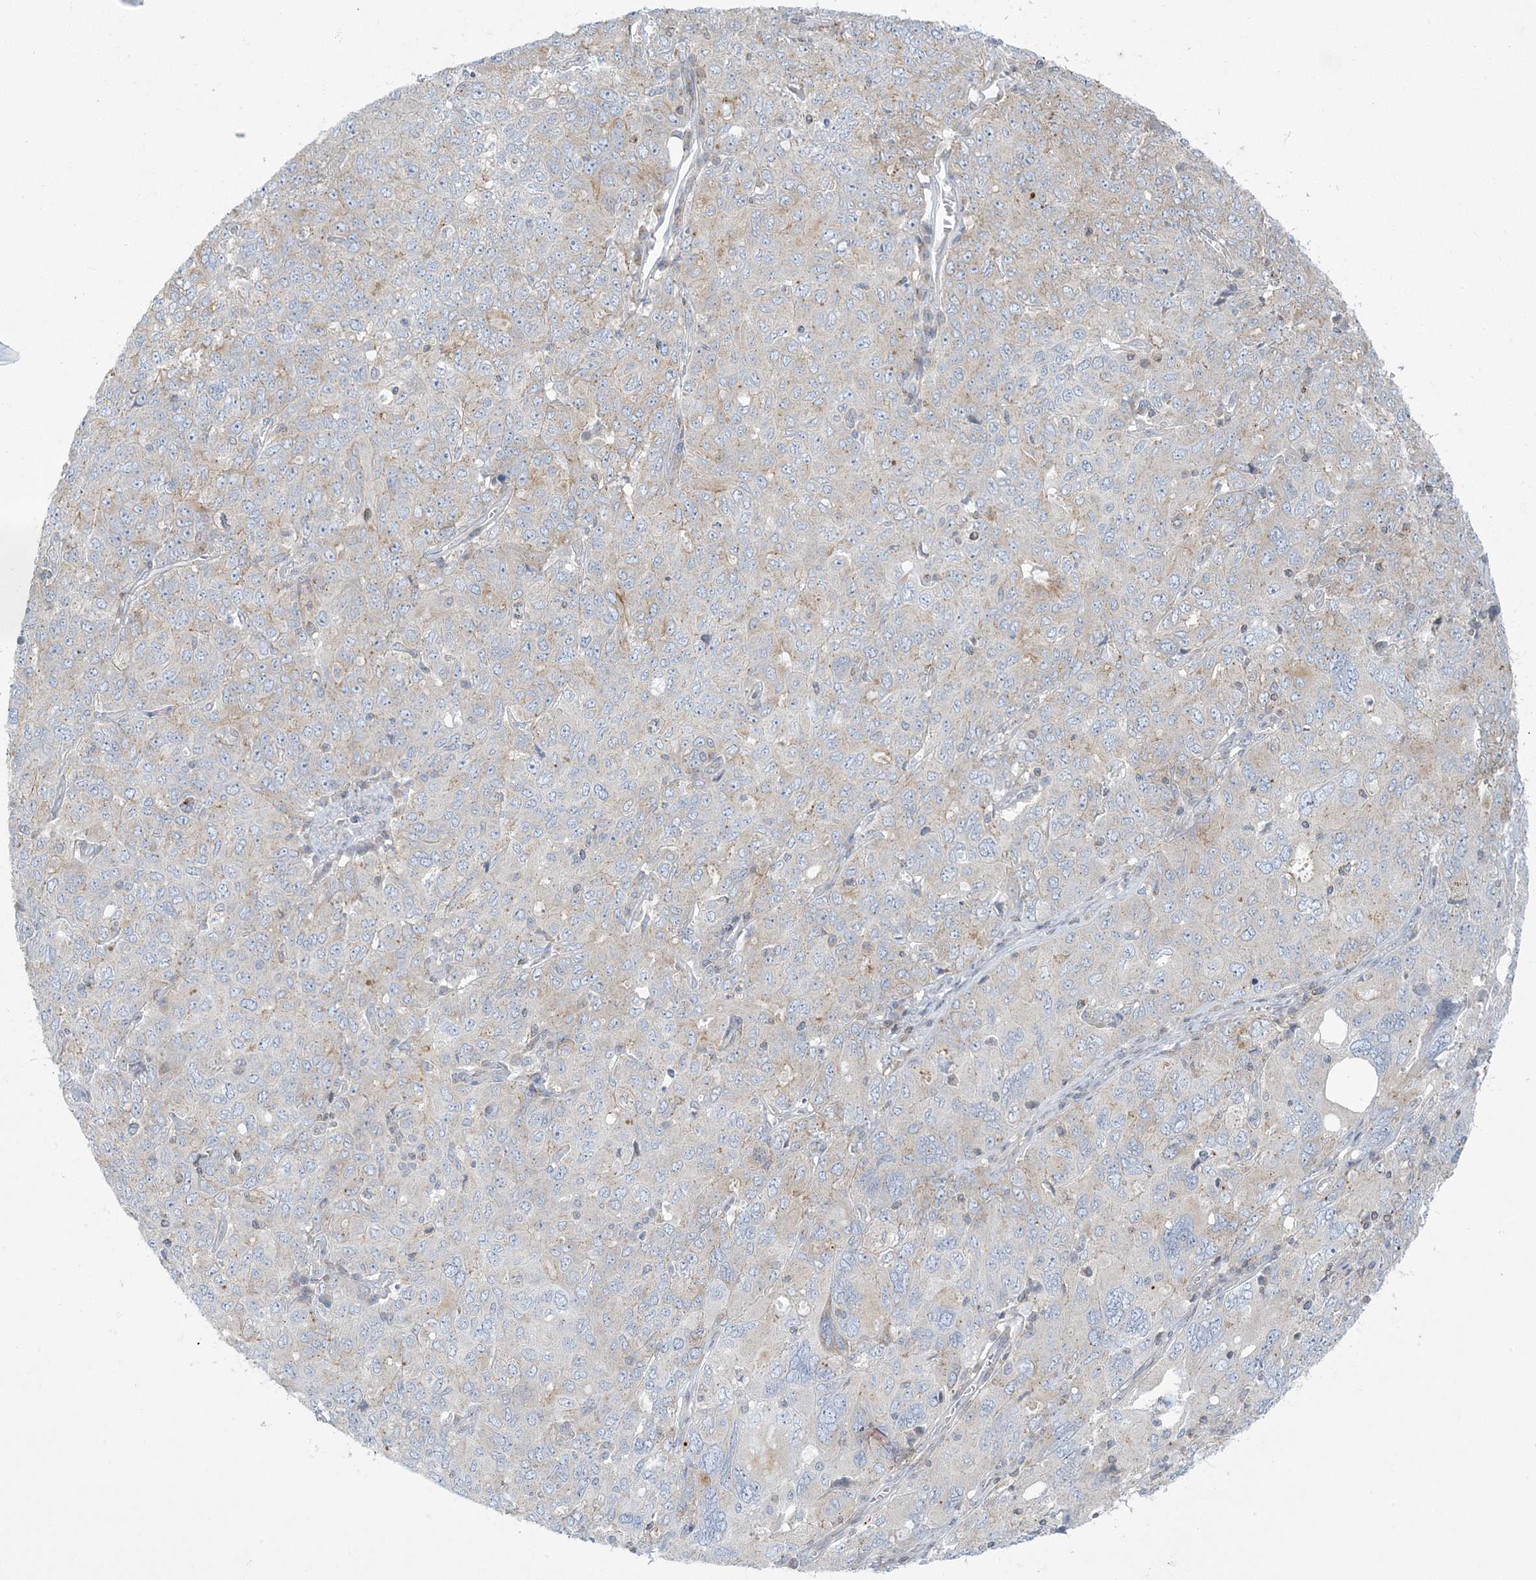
{"staining": {"intensity": "weak", "quantity": "<25%", "location": "cytoplasmic/membranous"}, "tissue": "ovarian cancer", "cell_type": "Tumor cells", "image_type": "cancer", "snomed": [{"axis": "morphology", "description": "Carcinoma, endometroid"}, {"axis": "topography", "description": "Ovary"}], "caption": "A histopathology image of ovarian cancer (endometroid carcinoma) stained for a protein exhibits no brown staining in tumor cells.", "gene": "SLAMF9", "patient": {"sex": "female", "age": 62}}